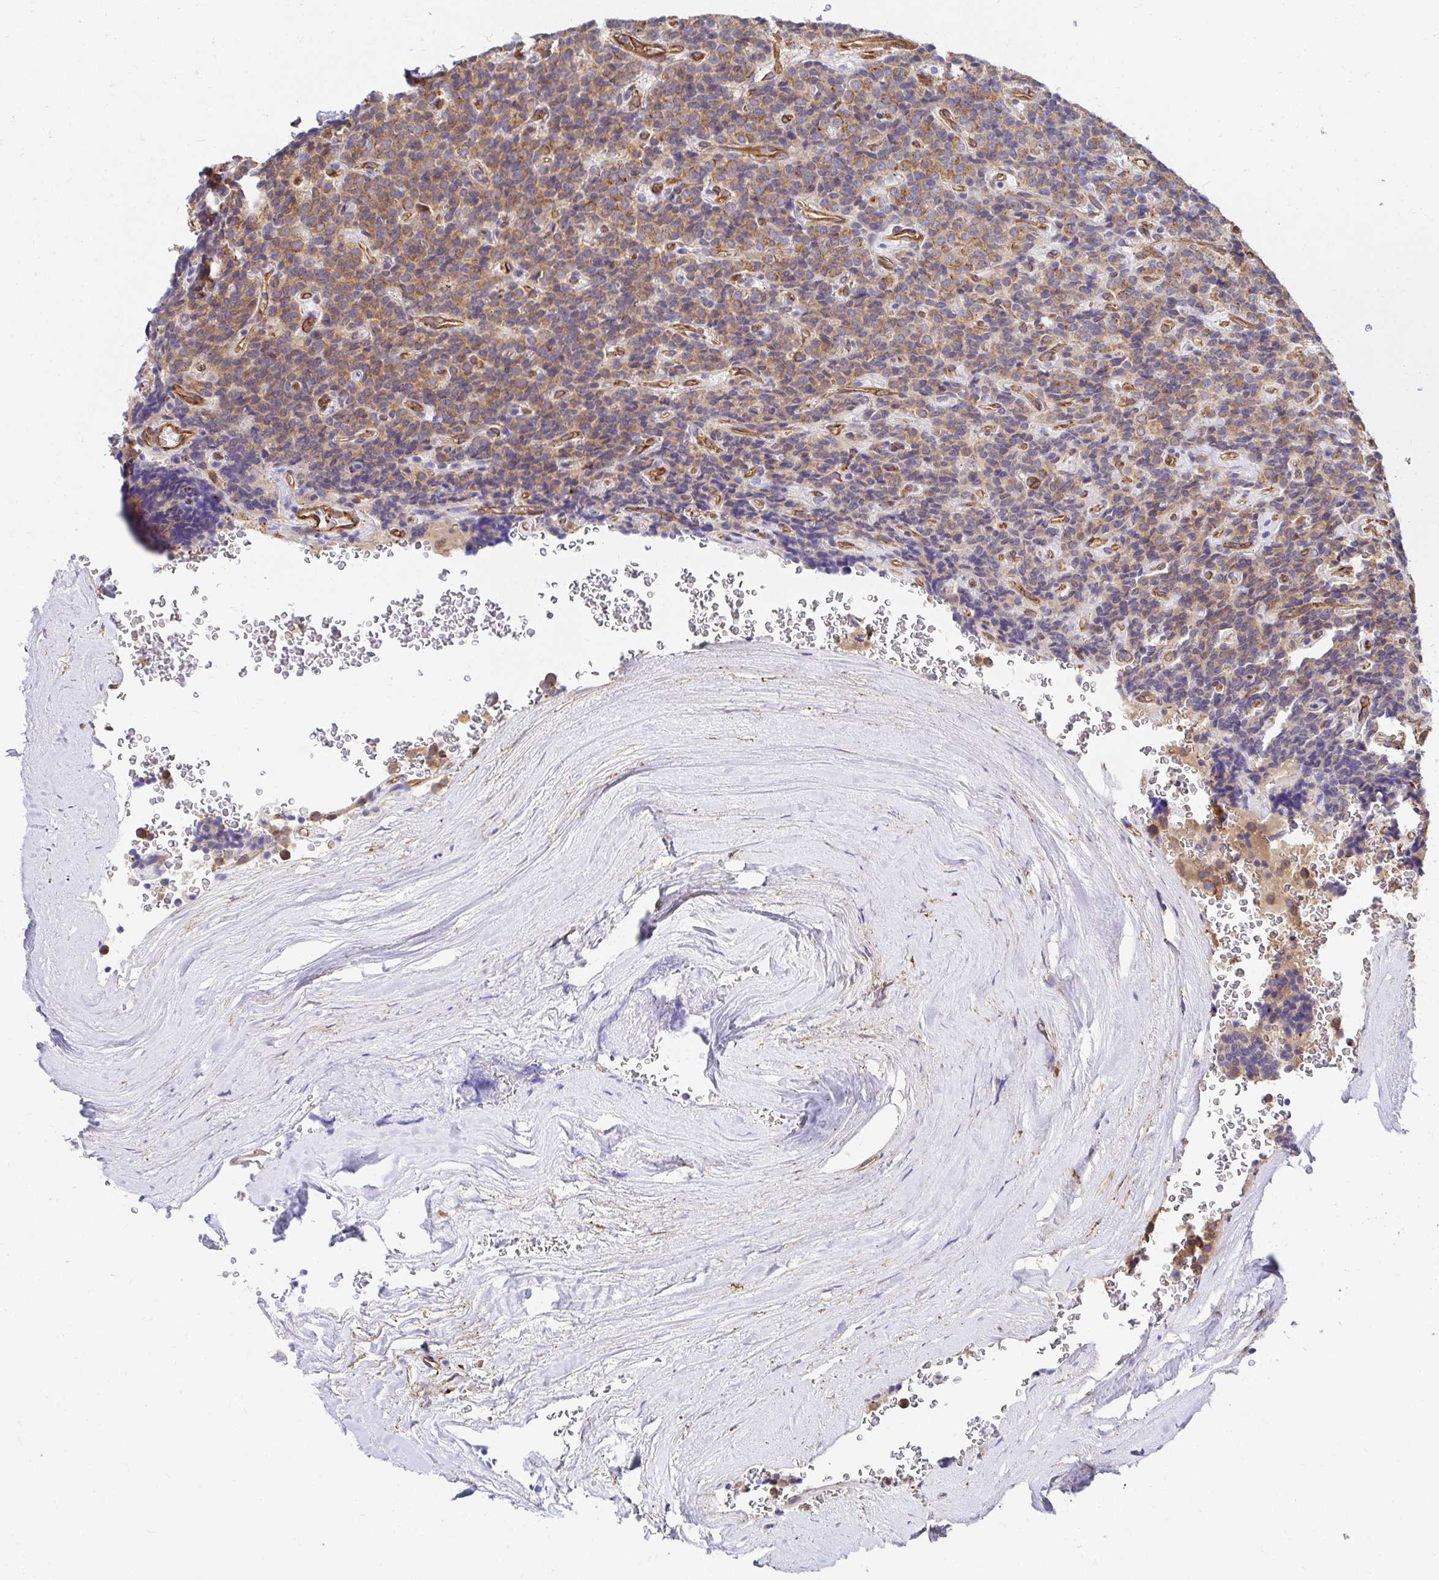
{"staining": {"intensity": "weak", "quantity": ">75%", "location": "cytoplasmic/membranous"}, "tissue": "carcinoid", "cell_type": "Tumor cells", "image_type": "cancer", "snomed": [{"axis": "morphology", "description": "Carcinoid, malignant, NOS"}, {"axis": "topography", "description": "Pancreas"}], "caption": "About >75% of tumor cells in human carcinoid (malignant) demonstrate weak cytoplasmic/membranous protein positivity as visualized by brown immunohistochemical staining.", "gene": "CTTN", "patient": {"sex": "male", "age": 36}}